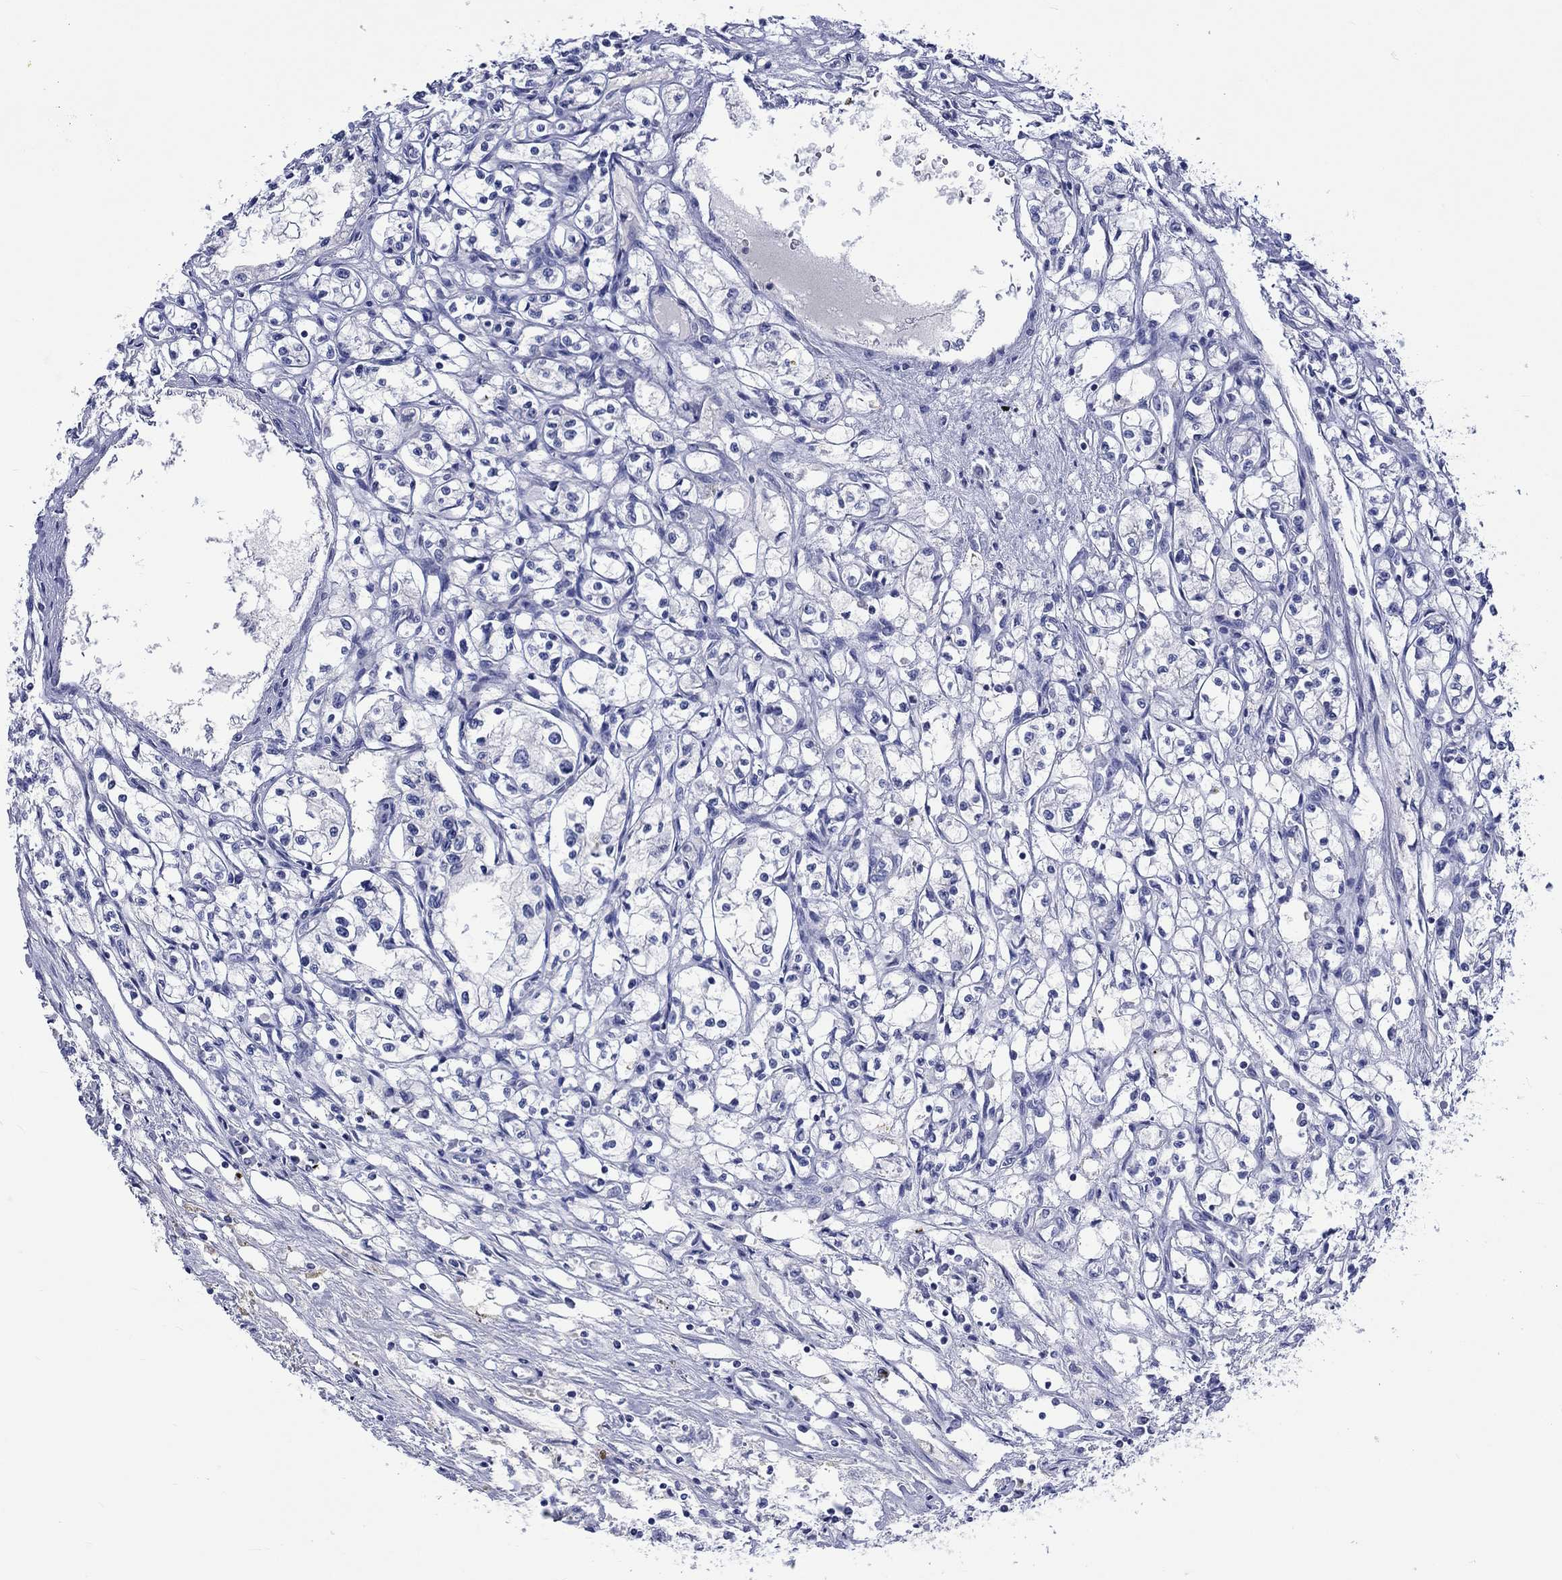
{"staining": {"intensity": "negative", "quantity": "none", "location": "none"}, "tissue": "renal cancer", "cell_type": "Tumor cells", "image_type": "cancer", "snomed": [{"axis": "morphology", "description": "Adenocarcinoma, NOS"}, {"axis": "topography", "description": "Kidney"}], "caption": "DAB immunohistochemical staining of renal adenocarcinoma exhibits no significant staining in tumor cells.", "gene": "TOMM20L", "patient": {"sex": "male", "age": 56}}